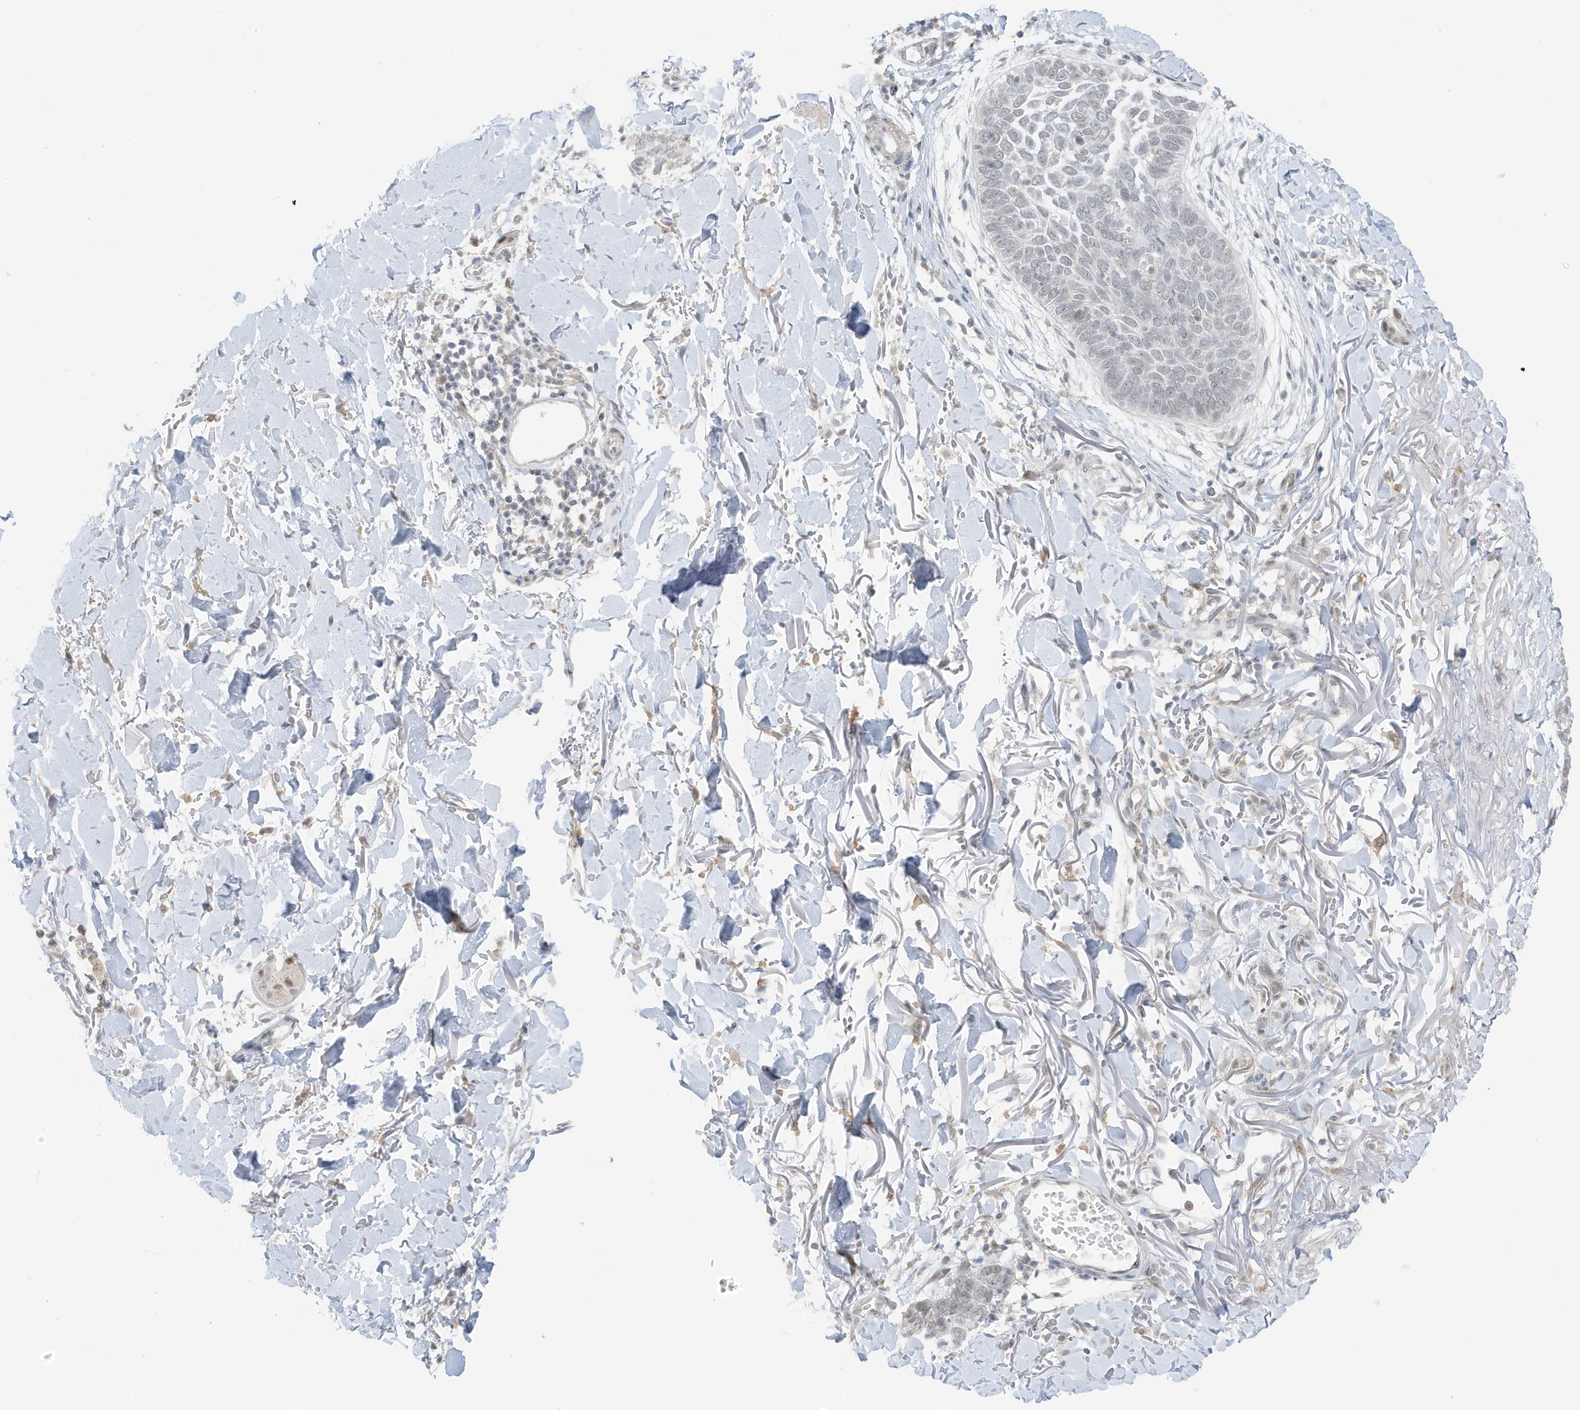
{"staining": {"intensity": "moderate", "quantity": "<25%", "location": "nuclear"}, "tissue": "skin cancer", "cell_type": "Tumor cells", "image_type": "cancer", "snomed": [{"axis": "morphology", "description": "Basal cell carcinoma"}, {"axis": "topography", "description": "Skin"}], "caption": "High-power microscopy captured an IHC photomicrograph of basal cell carcinoma (skin), revealing moderate nuclear expression in about <25% of tumor cells. Using DAB (3,3'-diaminobenzidine) (brown) and hematoxylin (blue) stains, captured at high magnification using brightfield microscopy.", "gene": "MSL3", "patient": {"sex": "male", "age": 85}}